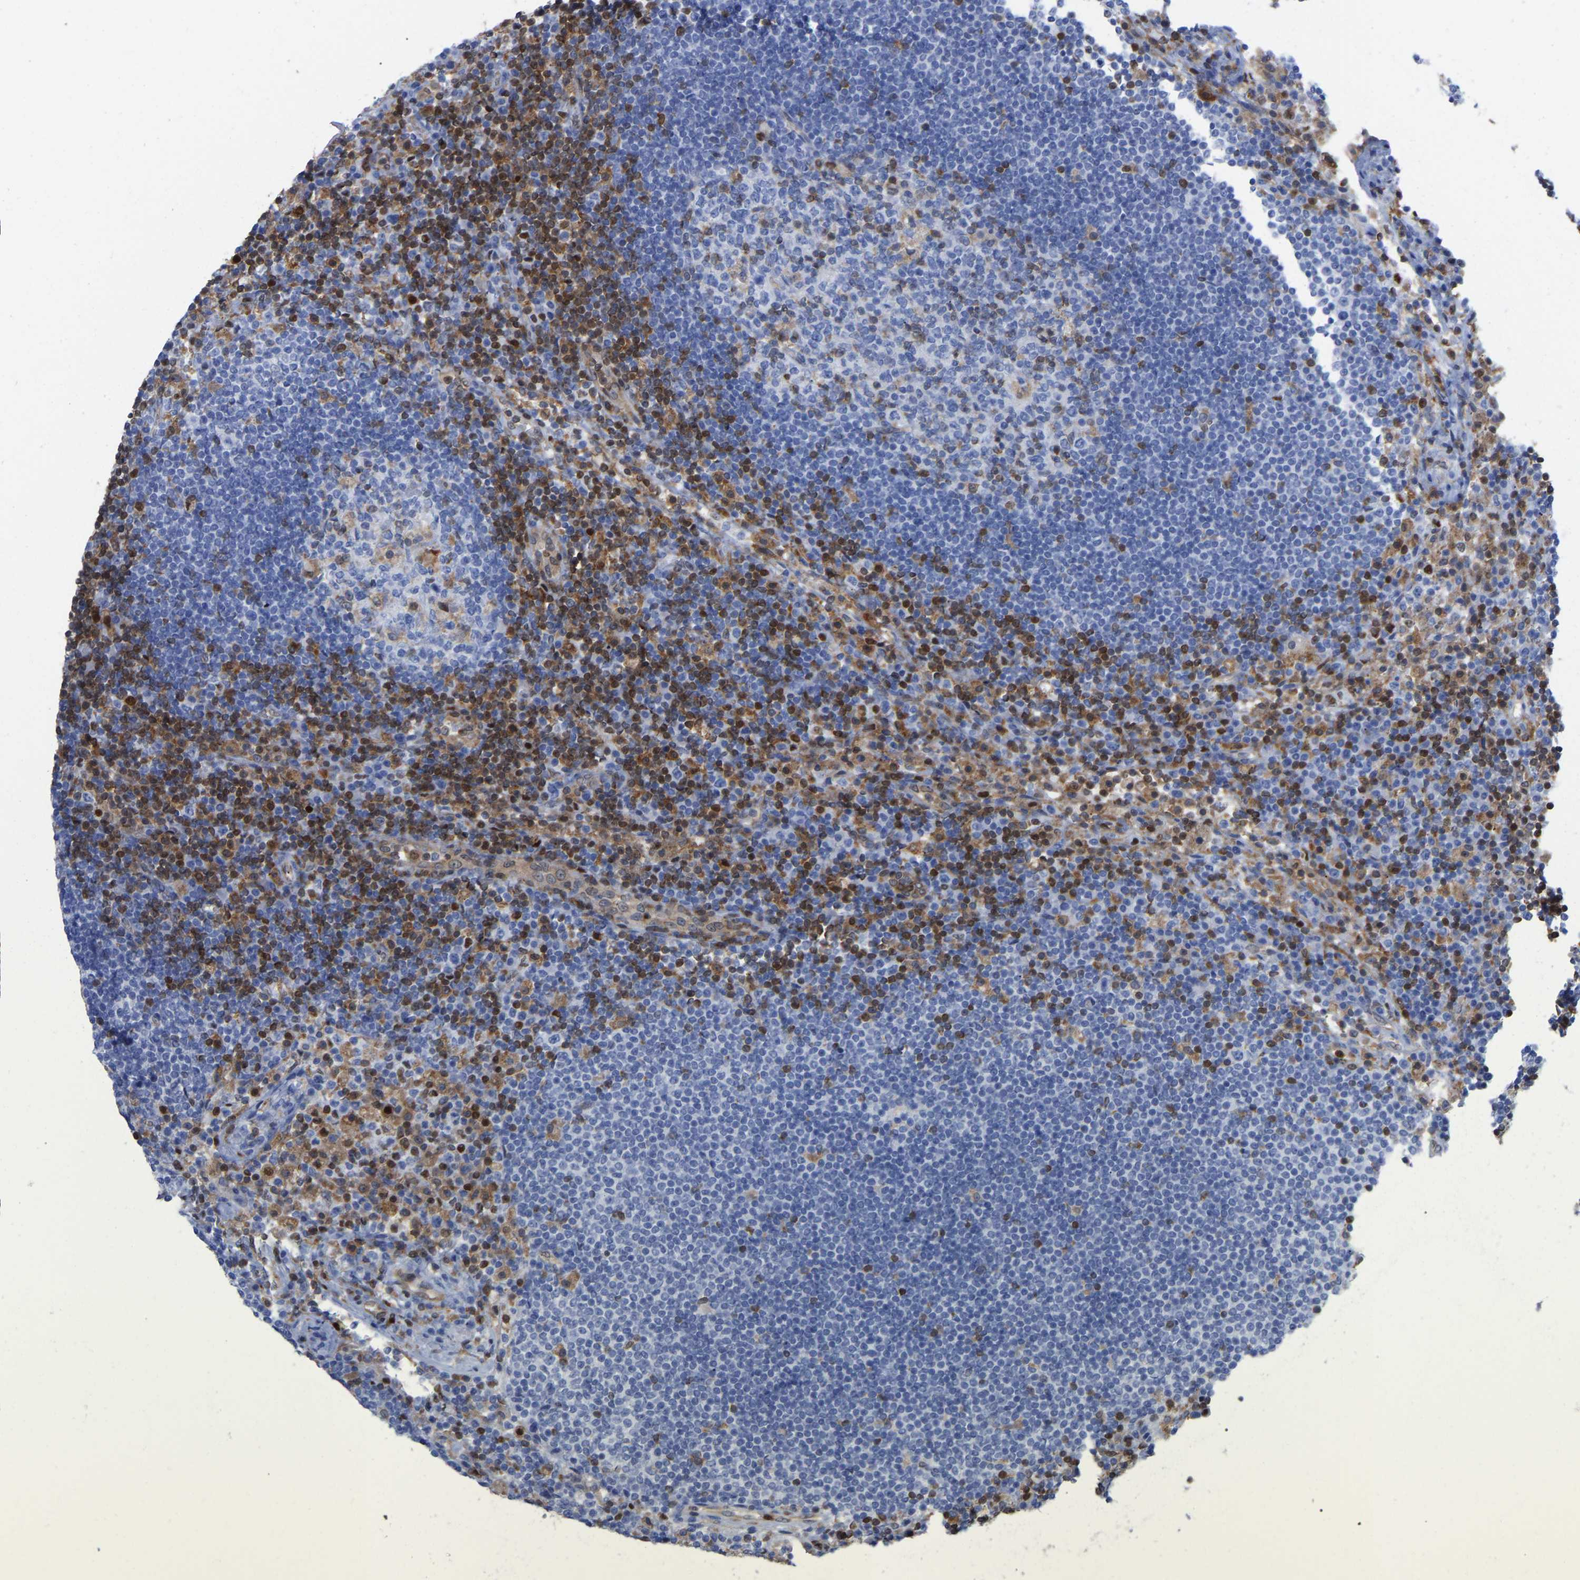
{"staining": {"intensity": "moderate", "quantity": "<25%", "location": "cytoplasmic/membranous,nuclear"}, "tissue": "lymph node", "cell_type": "Germinal center cells", "image_type": "normal", "snomed": [{"axis": "morphology", "description": "Normal tissue, NOS"}, {"axis": "topography", "description": "Lymph node"}], "caption": "Protein expression analysis of benign lymph node demonstrates moderate cytoplasmic/membranous,nuclear staining in approximately <25% of germinal center cells. The staining was performed using DAB (3,3'-diaminobenzidine), with brown indicating positive protein expression. Nuclei are stained blue with hematoxylin.", "gene": "GIMAP4", "patient": {"sex": "female", "age": 53}}